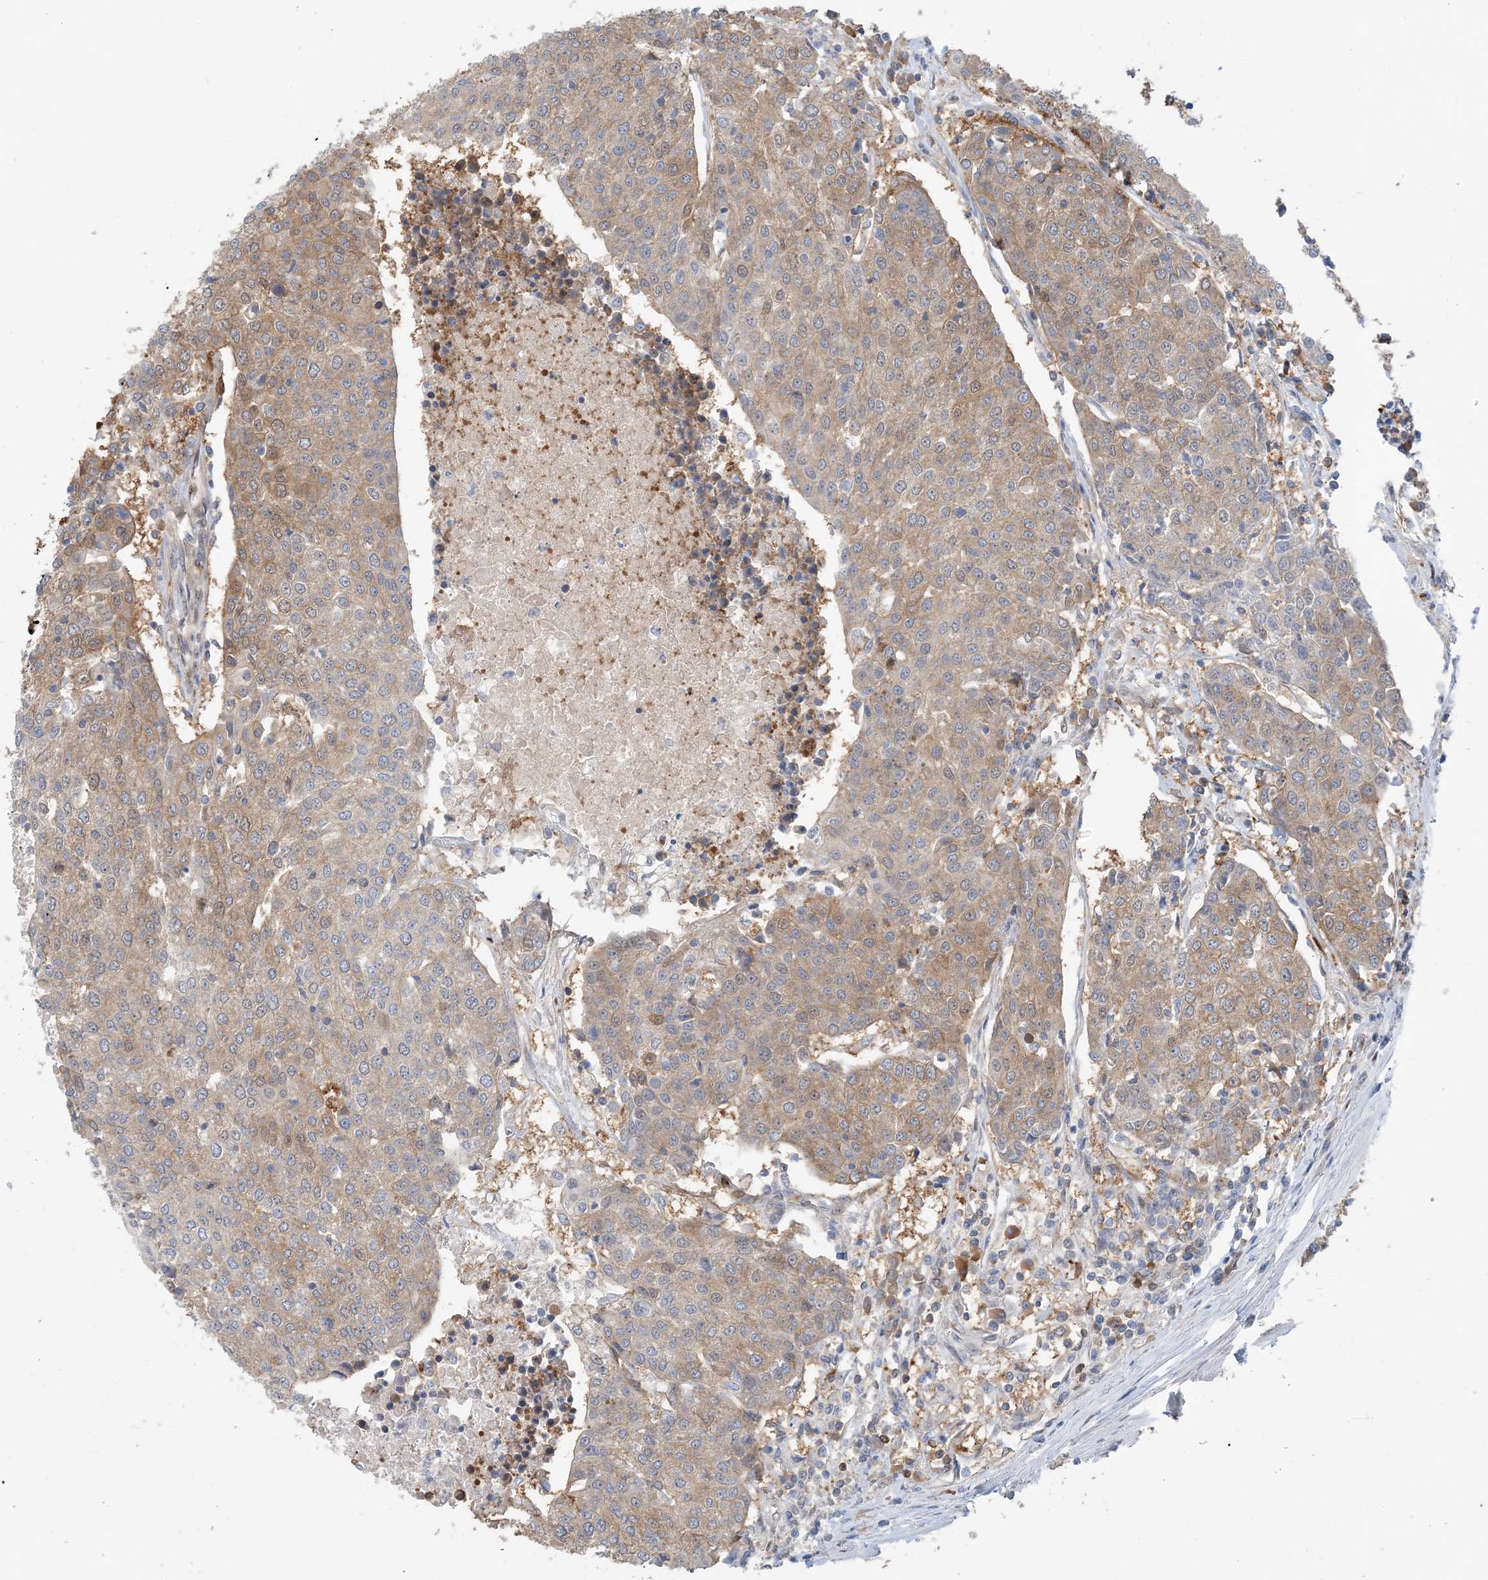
{"staining": {"intensity": "moderate", "quantity": ">75%", "location": "cytoplasmic/membranous"}, "tissue": "urothelial cancer", "cell_type": "Tumor cells", "image_type": "cancer", "snomed": [{"axis": "morphology", "description": "Urothelial carcinoma, High grade"}, {"axis": "topography", "description": "Urinary bladder"}], "caption": "Tumor cells demonstrate medium levels of moderate cytoplasmic/membranous expression in about >75% of cells in urothelial carcinoma (high-grade).", "gene": "ZC3H12A", "patient": {"sex": "female", "age": 85}}